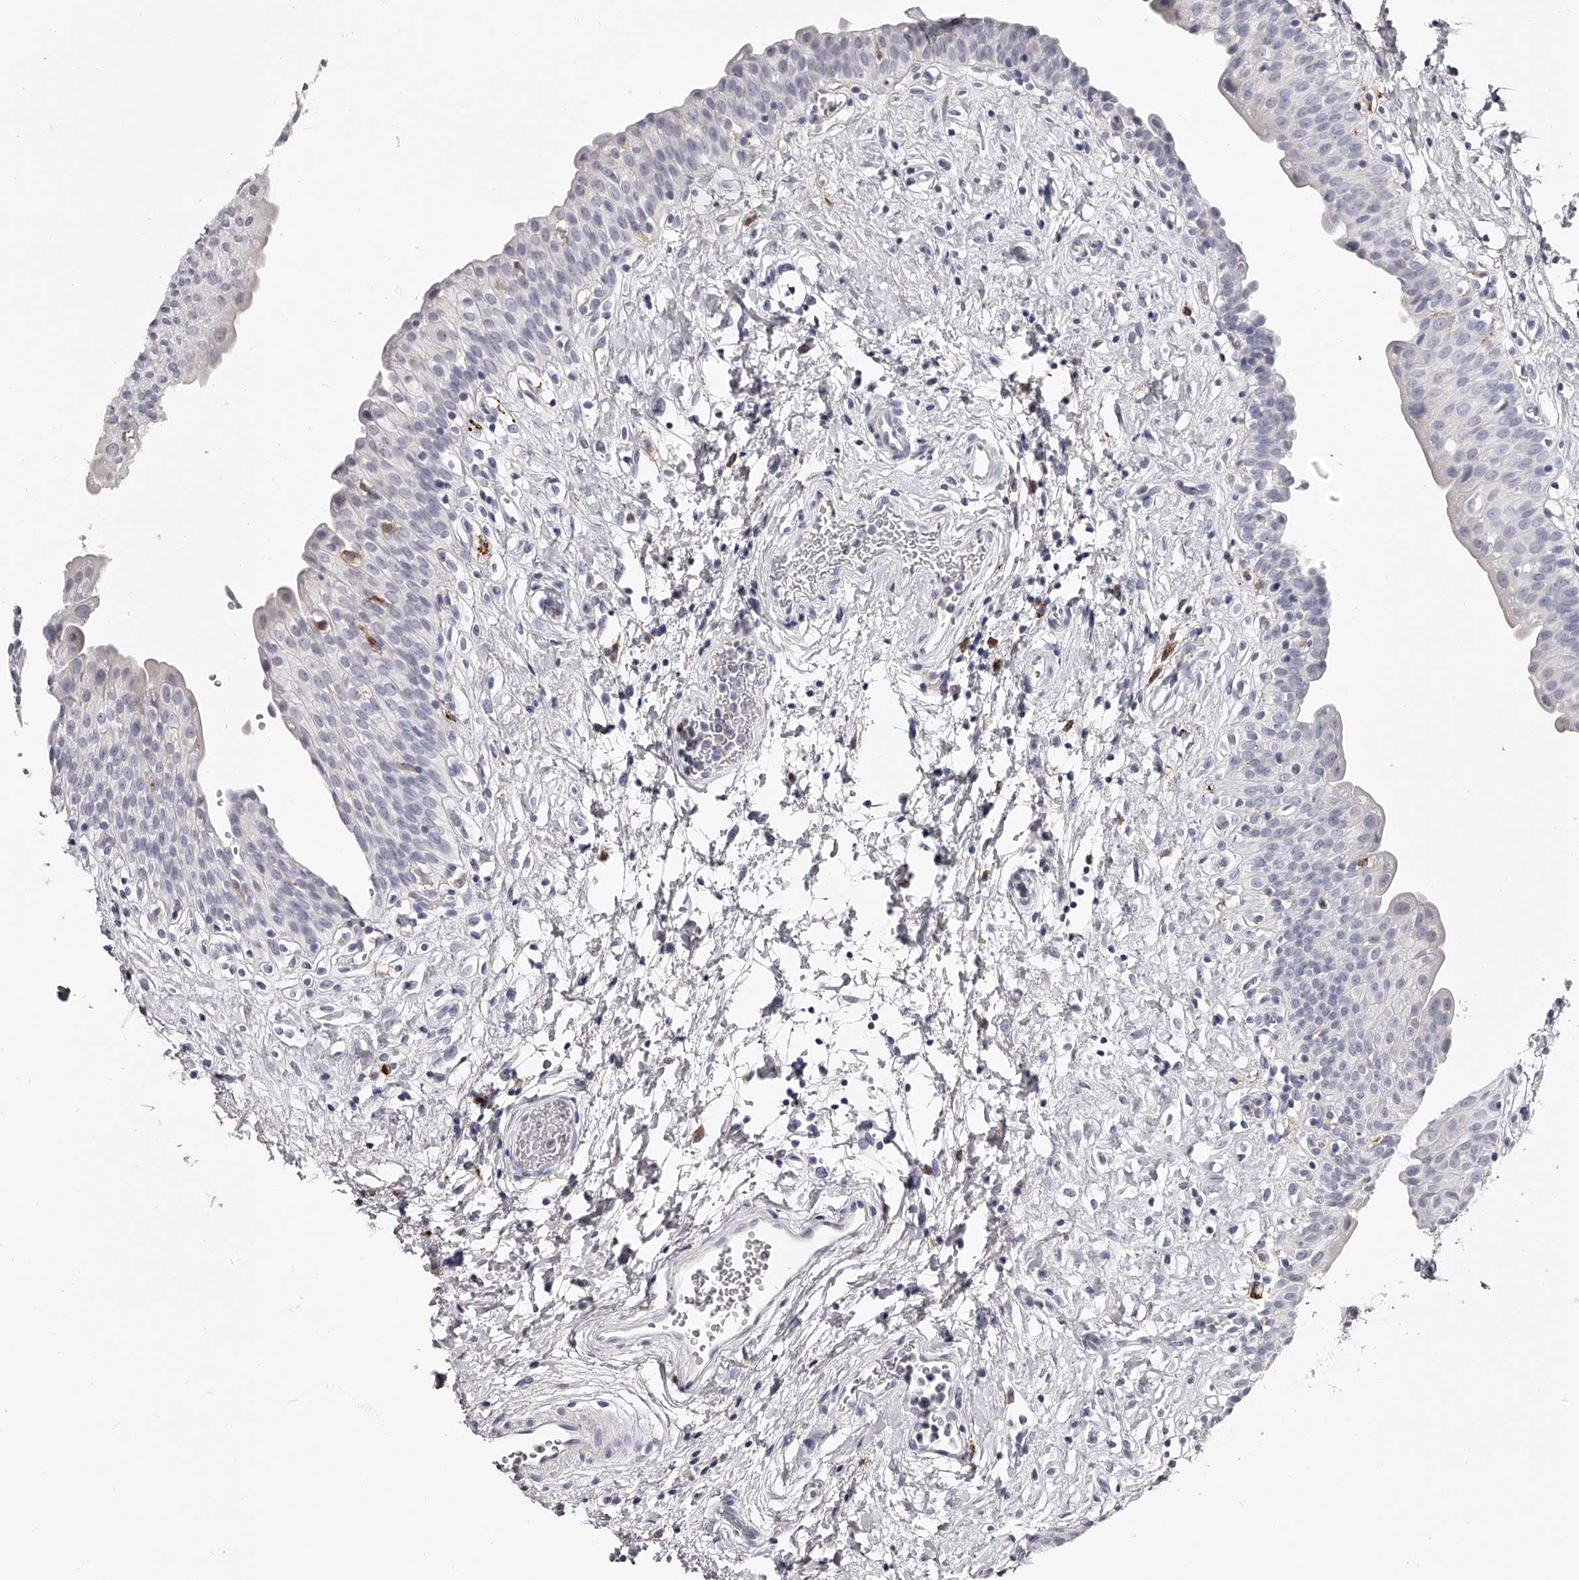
{"staining": {"intensity": "negative", "quantity": "none", "location": "none"}, "tissue": "urinary bladder", "cell_type": "Urothelial cells", "image_type": "normal", "snomed": [{"axis": "morphology", "description": "Normal tissue, NOS"}, {"axis": "topography", "description": "Urinary bladder"}], "caption": "Unremarkable urinary bladder was stained to show a protein in brown. There is no significant expression in urothelial cells. (DAB (3,3'-diaminobenzidine) IHC with hematoxylin counter stain).", "gene": "PACSIN1", "patient": {"sex": "male", "age": 51}}